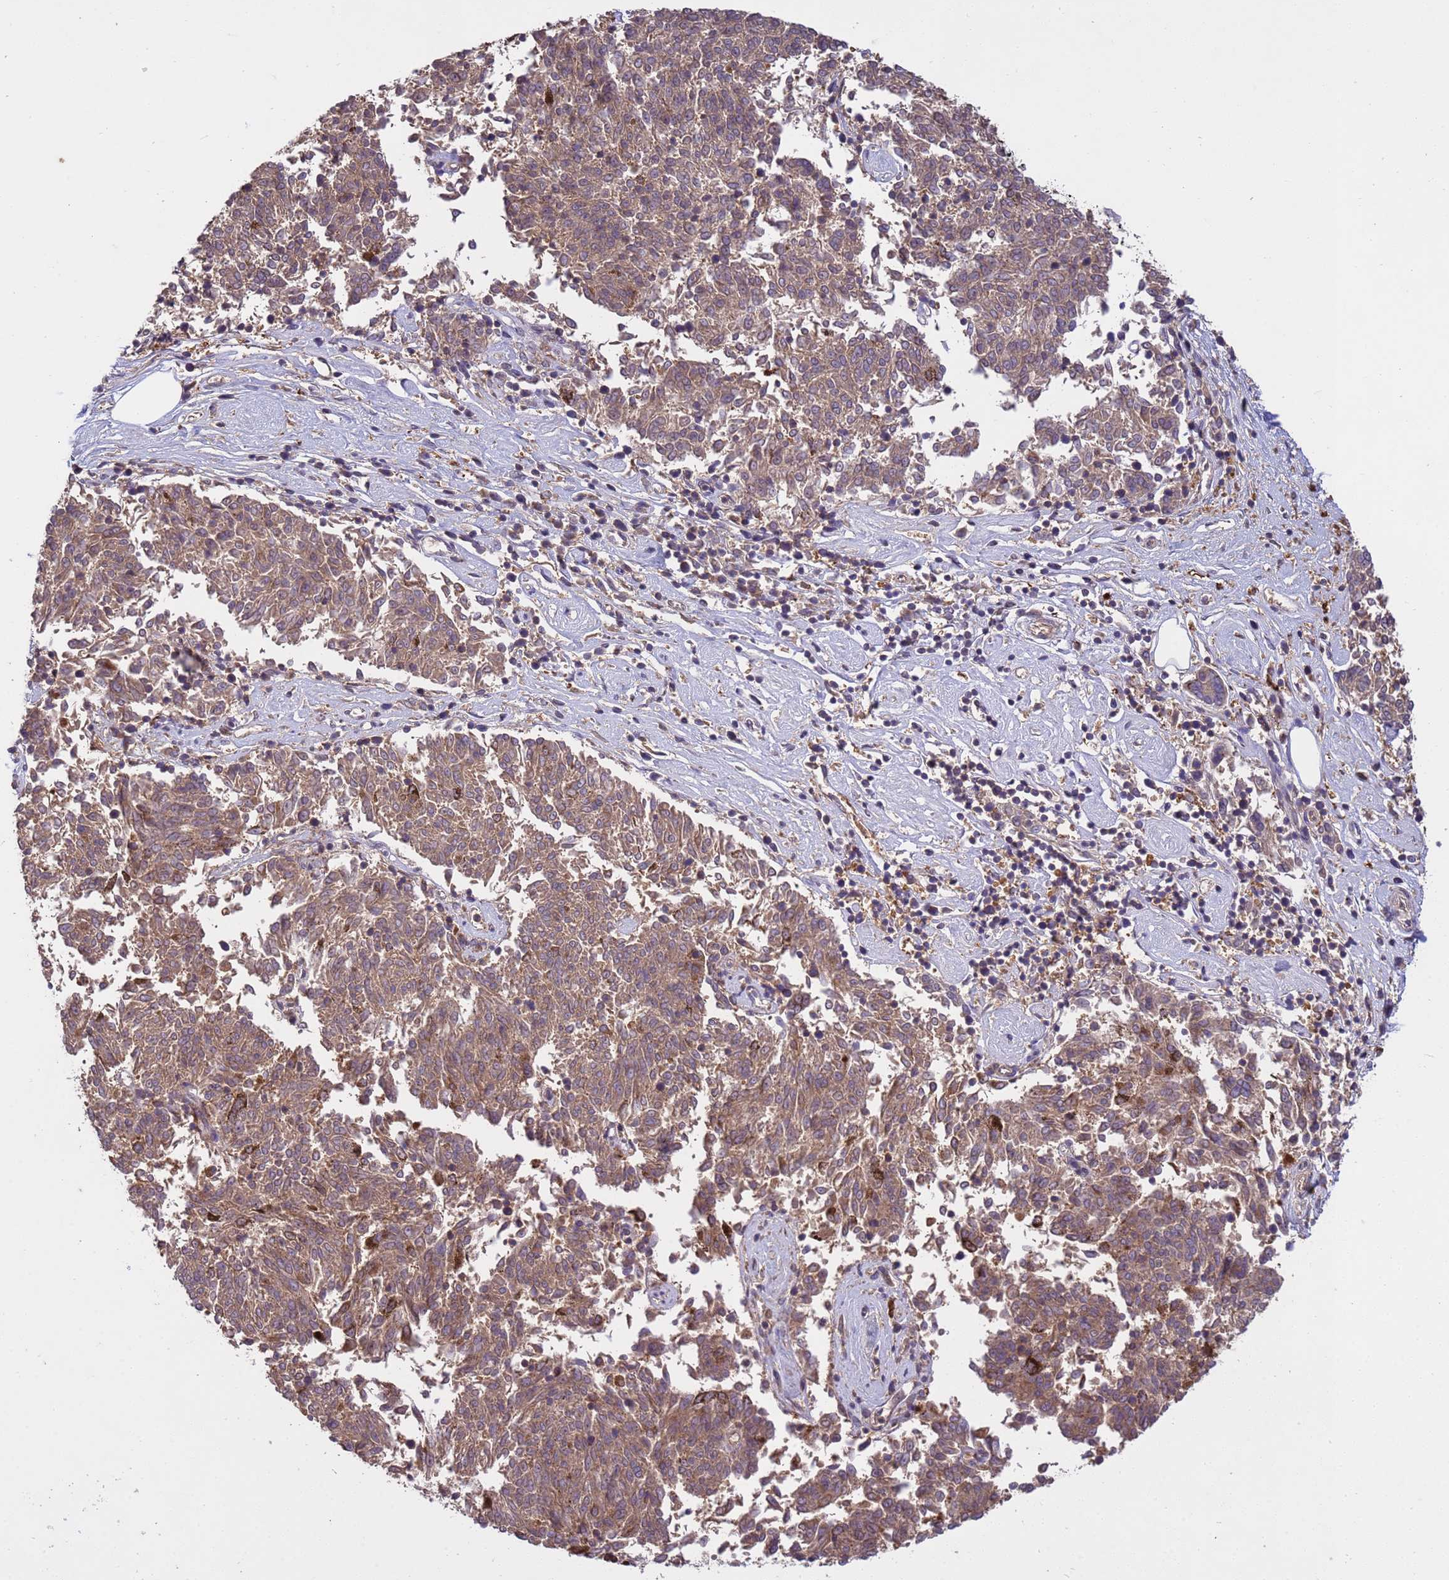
{"staining": {"intensity": "moderate", "quantity": ">75%", "location": "cytoplasmic/membranous"}, "tissue": "melanoma", "cell_type": "Tumor cells", "image_type": "cancer", "snomed": [{"axis": "morphology", "description": "Malignant melanoma, NOS"}, {"axis": "topography", "description": "Skin"}], "caption": "Protein expression by immunohistochemistry (IHC) exhibits moderate cytoplasmic/membranous positivity in about >75% of tumor cells in melanoma.", "gene": "NPEPPS", "patient": {"sex": "female", "age": 72}}